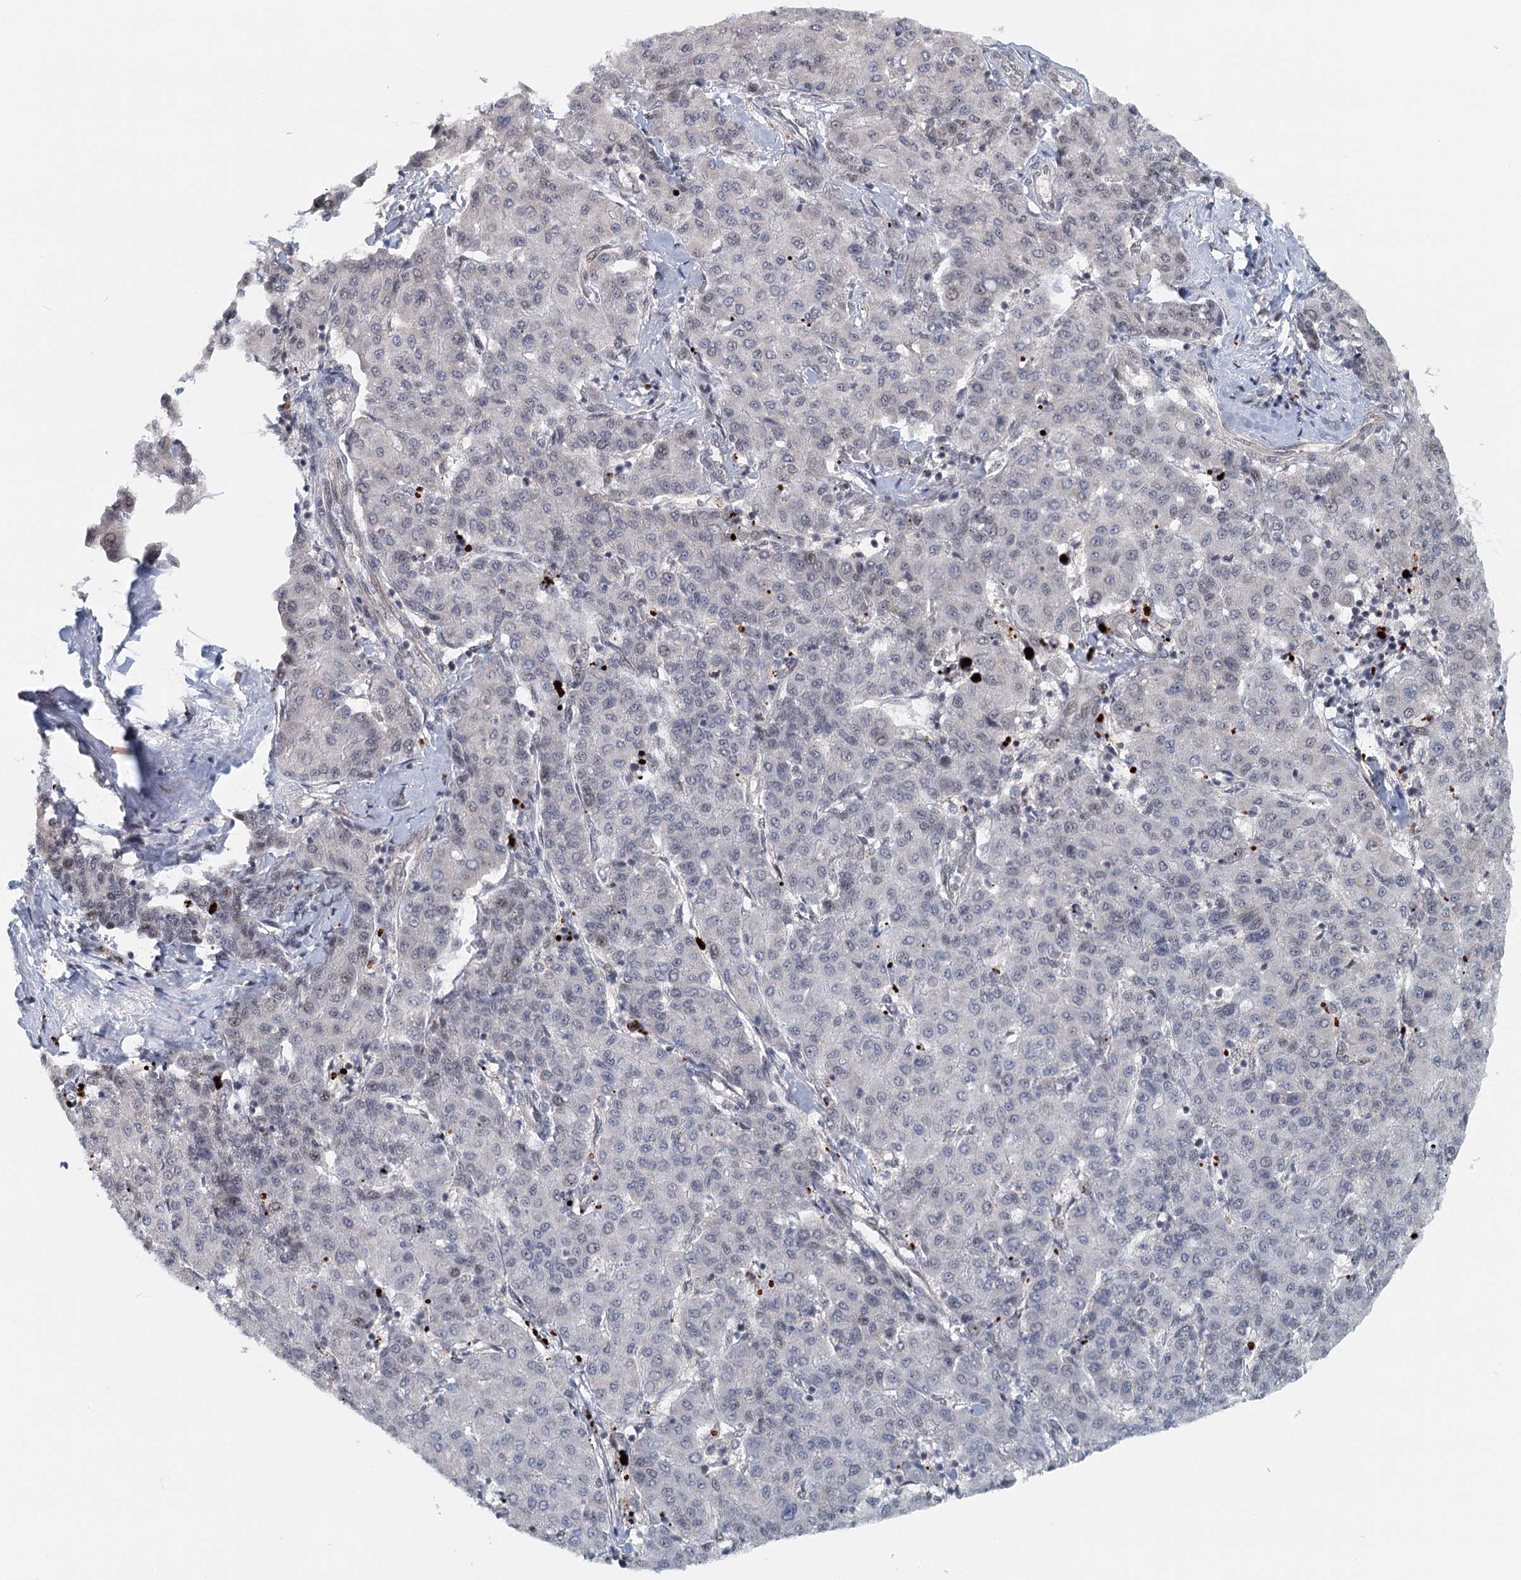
{"staining": {"intensity": "negative", "quantity": "none", "location": "none"}, "tissue": "liver cancer", "cell_type": "Tumor cells", "image_type": "cancer", "snomed": [{"axis": "morphology", "description": "Carcinoma, Hepatocellular, NOS"}, {"axis": "topography", "description": "Liver"}], "caption": "Protein analysis of liver cancer (hepatocellular carcinoma) reveals no significant positivity in tumor cells.", "gene": "TAS2R42", "patient": {"sex": "male", "age": 65}}